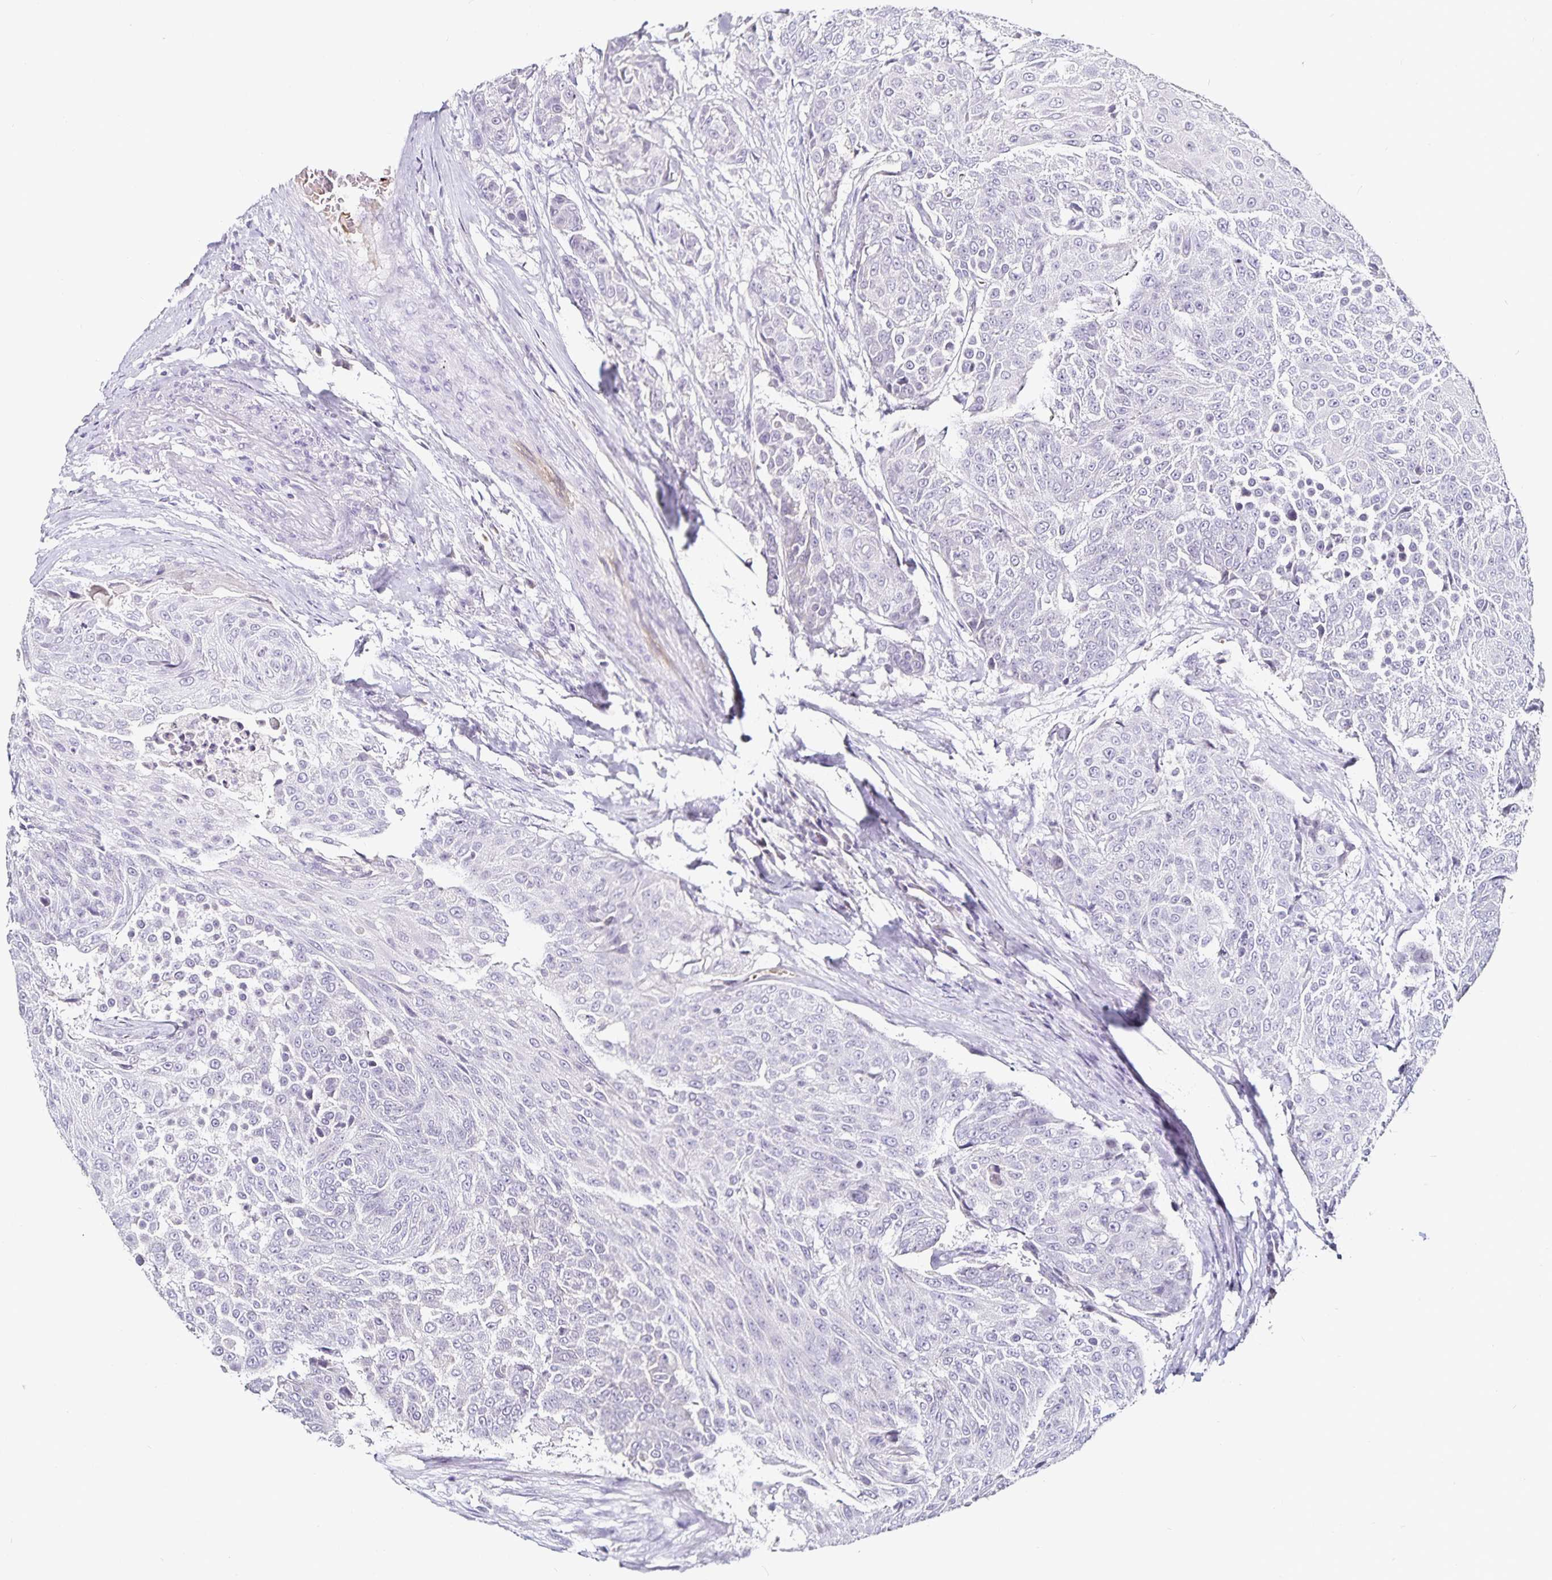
{"staining": {"intensity": "negative", "quantity": "none", "location": "none"}, "tissue": "urothelial cancer", "cell_type": "Tumor cells", "image_type": "cancer", "snomed": [{"axis": "morphology", "description": "Urothelial carcinoma, High grade"}, {"axis": "topography", "description": "Urinary bladder"}], "caption": "An image of high-grade urothelial carcinoma stained for a protein reveals no brown staining in tumor cells.", "gene": "TTR", "patient": {"sex": "female", "age": 63}}